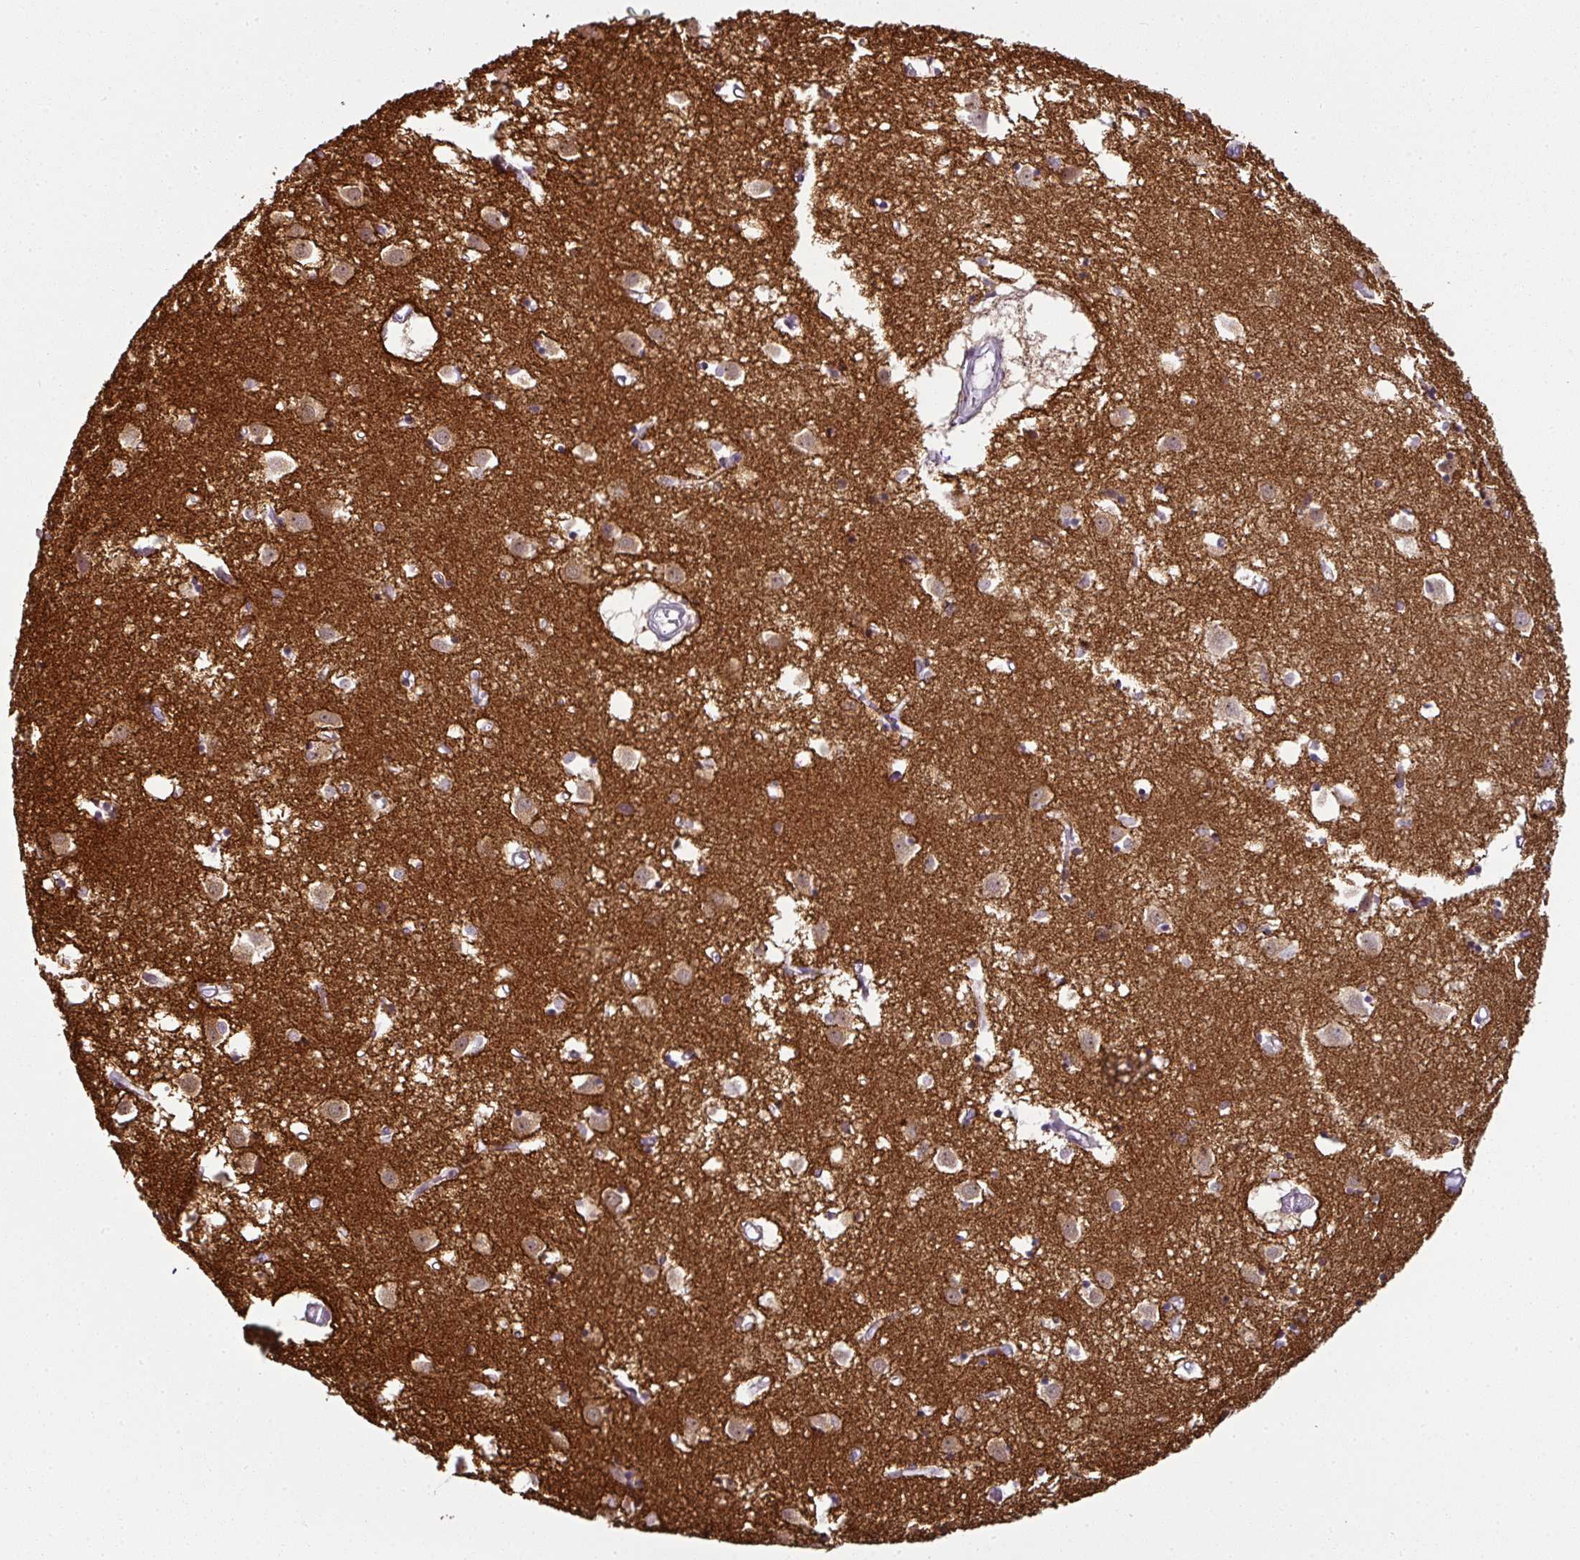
{"staining": {"intensity": "moderate", "quantity": "25%-75%", "location": "cytoplasmic/membranous"}, "tissue": "caudate", "cell_type": "Glial cells", "image_type": "normal", "snomed": [{"axis": "morphology", "description": "Normal tissue, NOS"}, {"axis": "topography", "description": "Lateral ventricle wall"}], "caption": "A brown stain shows moderate cytoplasmic/membranous staining of a protein in glial cells of normal human caudate.", "gene": "SYT8", "patient": {"sex": "male", "age": 70}}